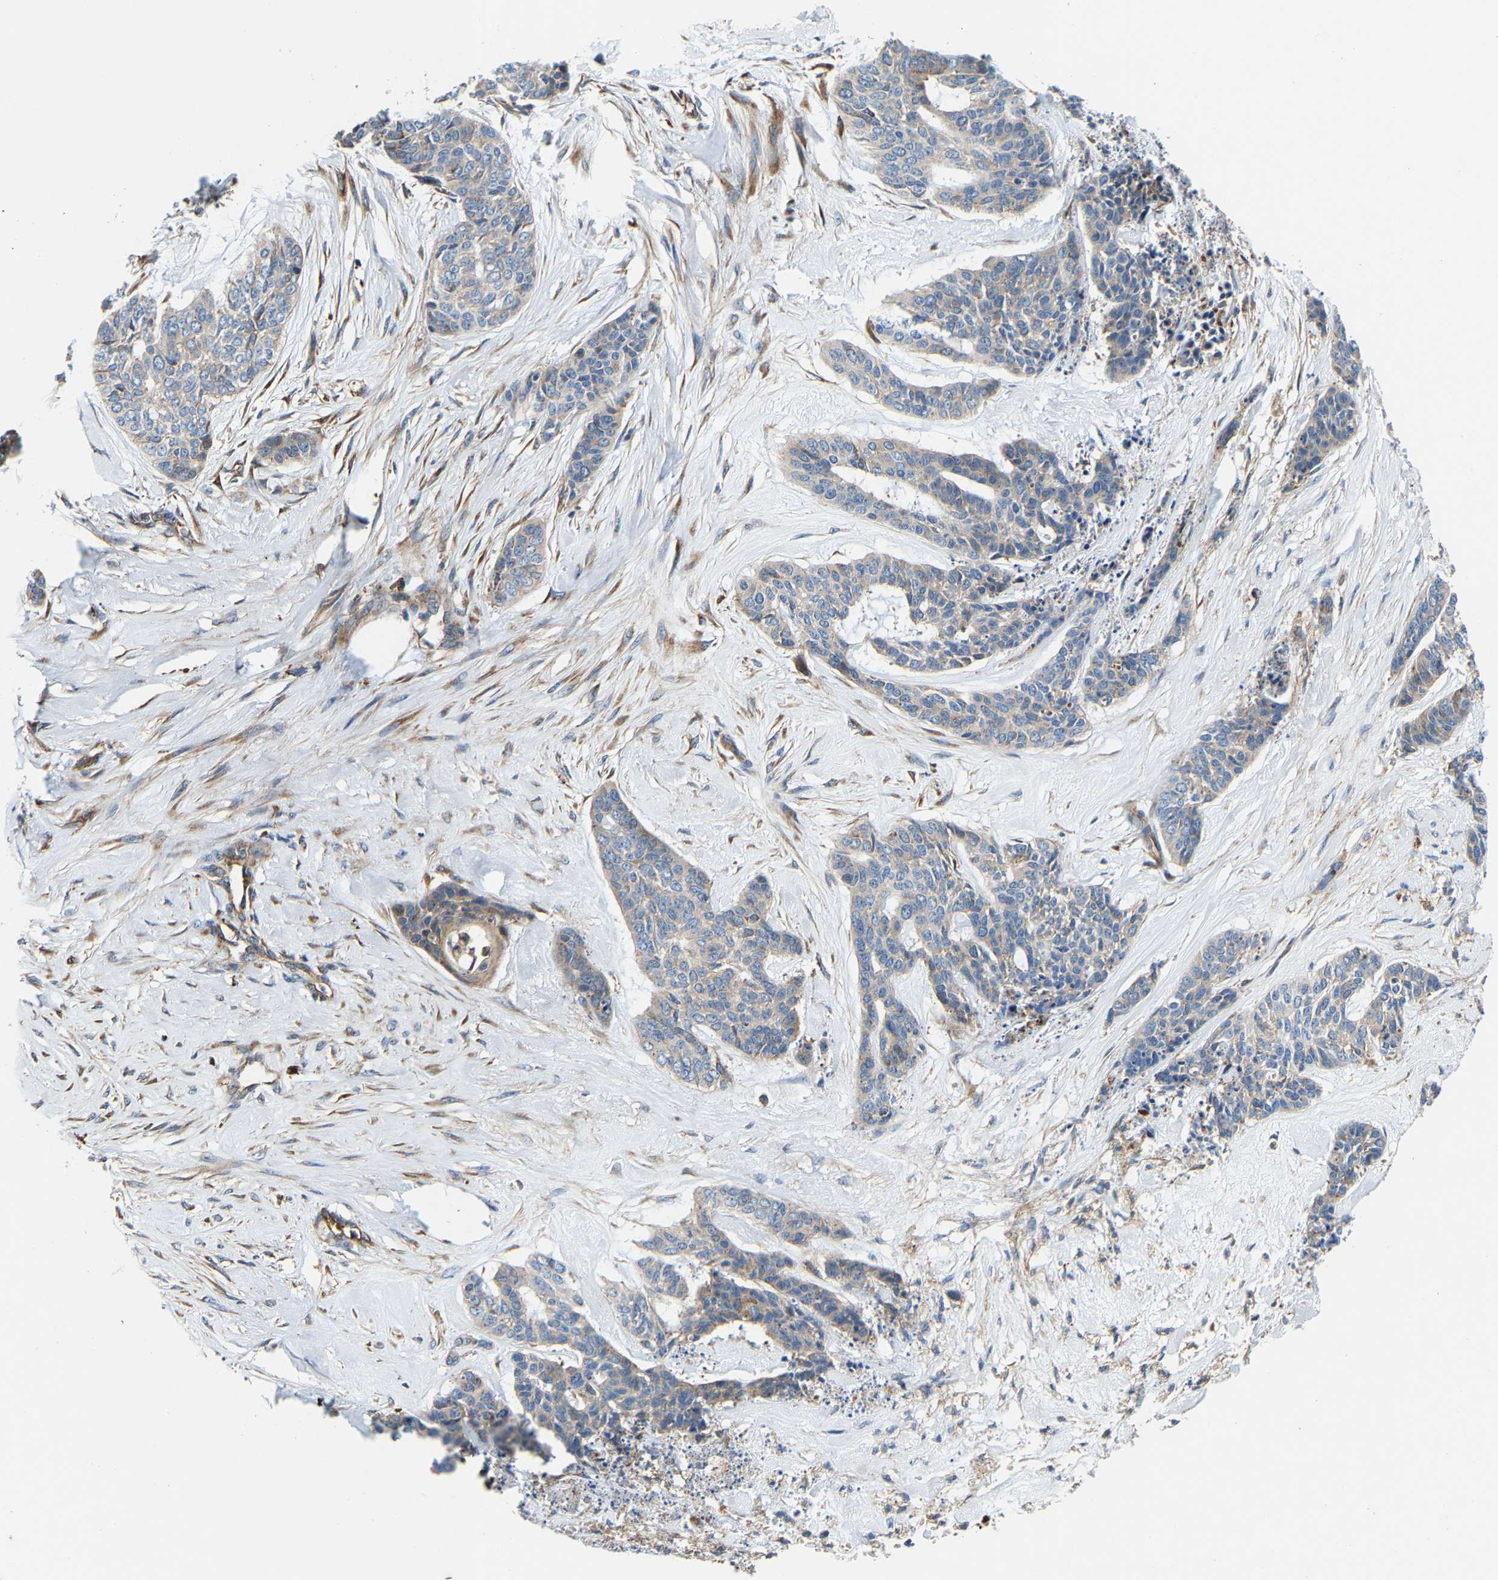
{"staining": {"intensity": "weak", "quantity": "<25%", "location": "cytoplasmic/membranous"}, "tissue": "skin cancer", "cell_type": "Tumor cells", "image_type": "cancer", "snomed": [{"axis": "morphology", "description": "Basal cell carcinoma"}, {"axis": "topography", "description": "Skin"}], "caption": "This is a photomicrograph of IHC staining of skin cancer, which shows no staining in tumor cells.", "gene": "DPP7", "patient": {"sex": "female", "age": 64}}